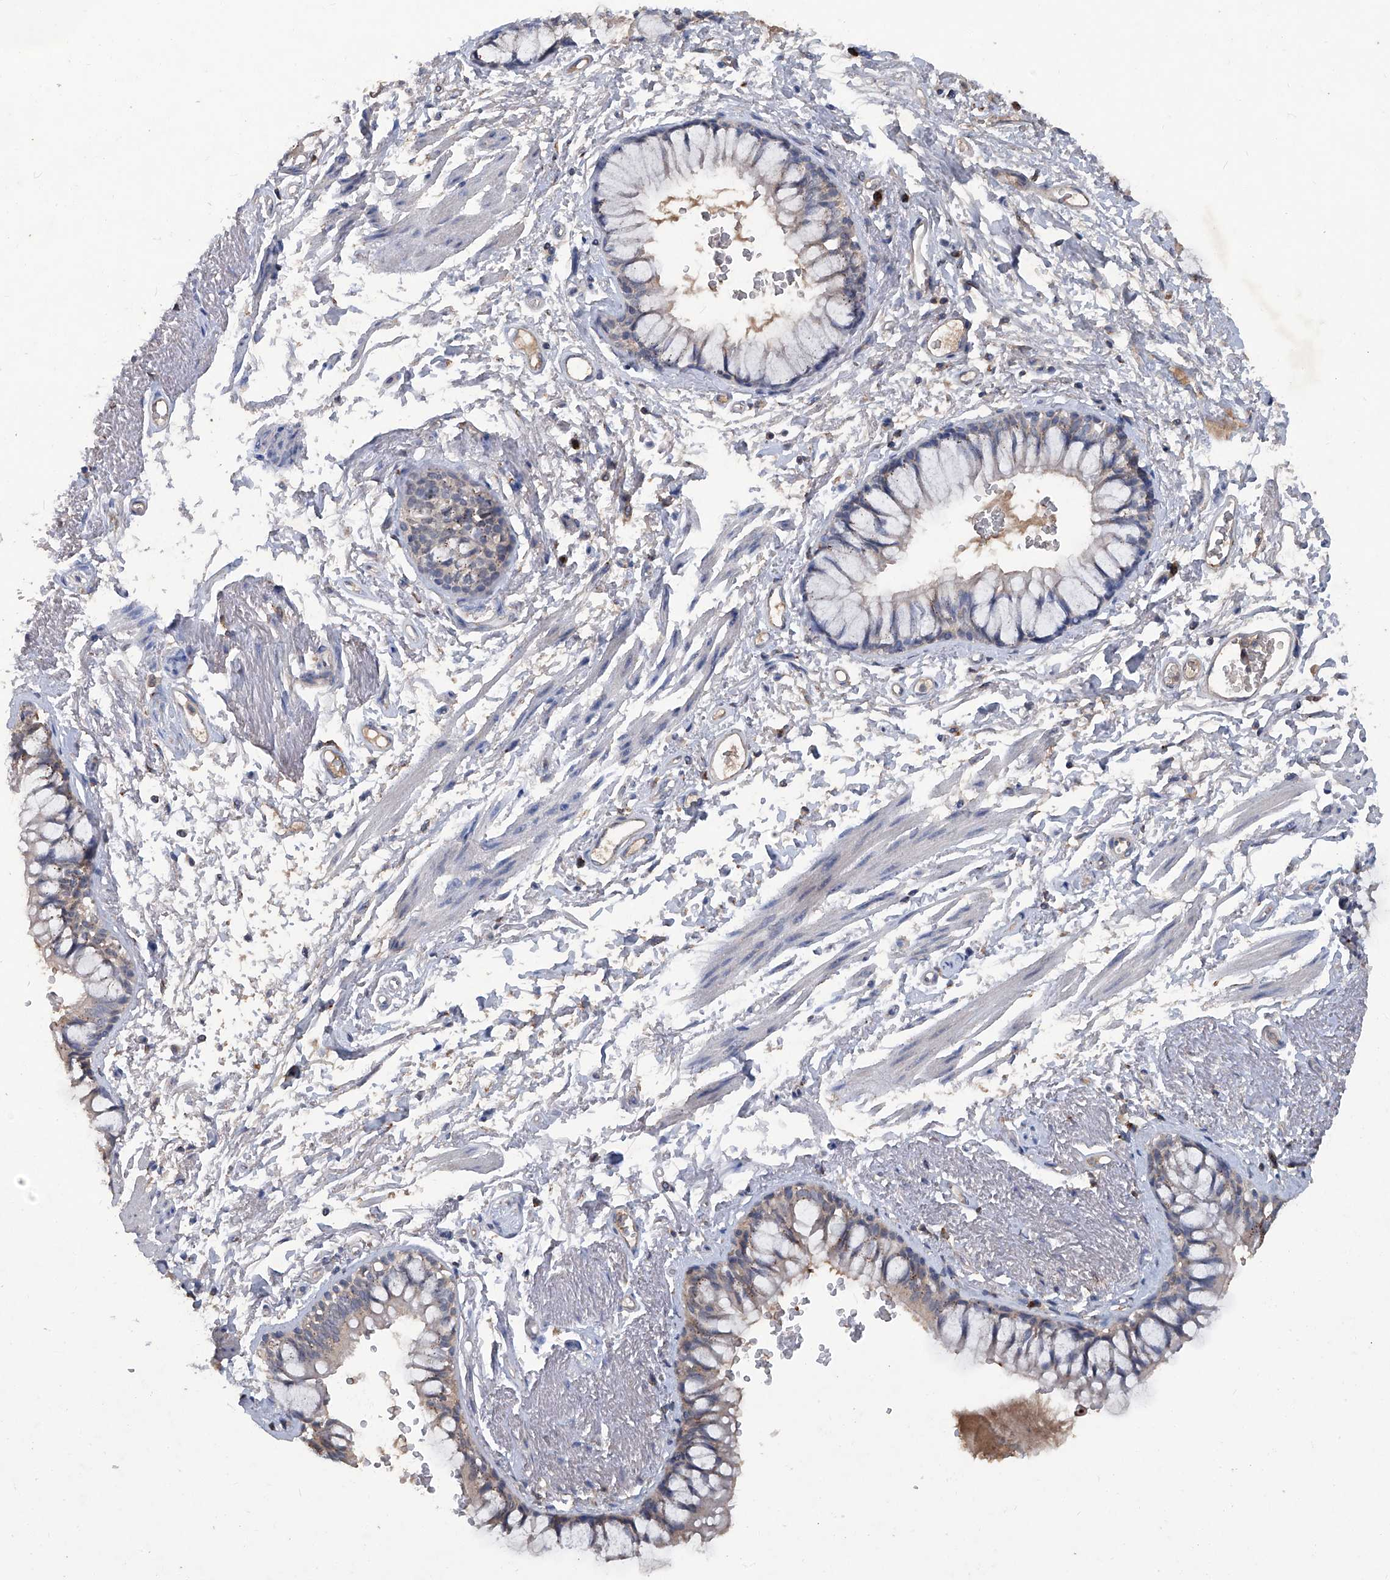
{"staining": {"intensity": "weak", "quantity": "<25%", "location": "cytoplasmic/membranous"}, "tissue": "bronchus", "cell_type": "Respiratory epithelial cells", "image_type": "normal", "snomed": [{"axis": "morphology", "description": "Normal tissue, NOS"}, {"axis": "topography", "description": "Cartilage tissue"}, {"axis": "topography", "description": "Bronchus"}], "caption": "IHC photomicrograph of normal bronchus: human bronchus stained with DAB (3,3'-diaminobenzidine) displays no significant protein expression in respiratory epithelial cells. The staining was performed using DAB to visualize the protein expression in brown, while the nuclei were stained in blue with hematoxylin (Magnification: 20x).", "gene": "PCSK5", "patient": {"sex": "female", "age": 73}}